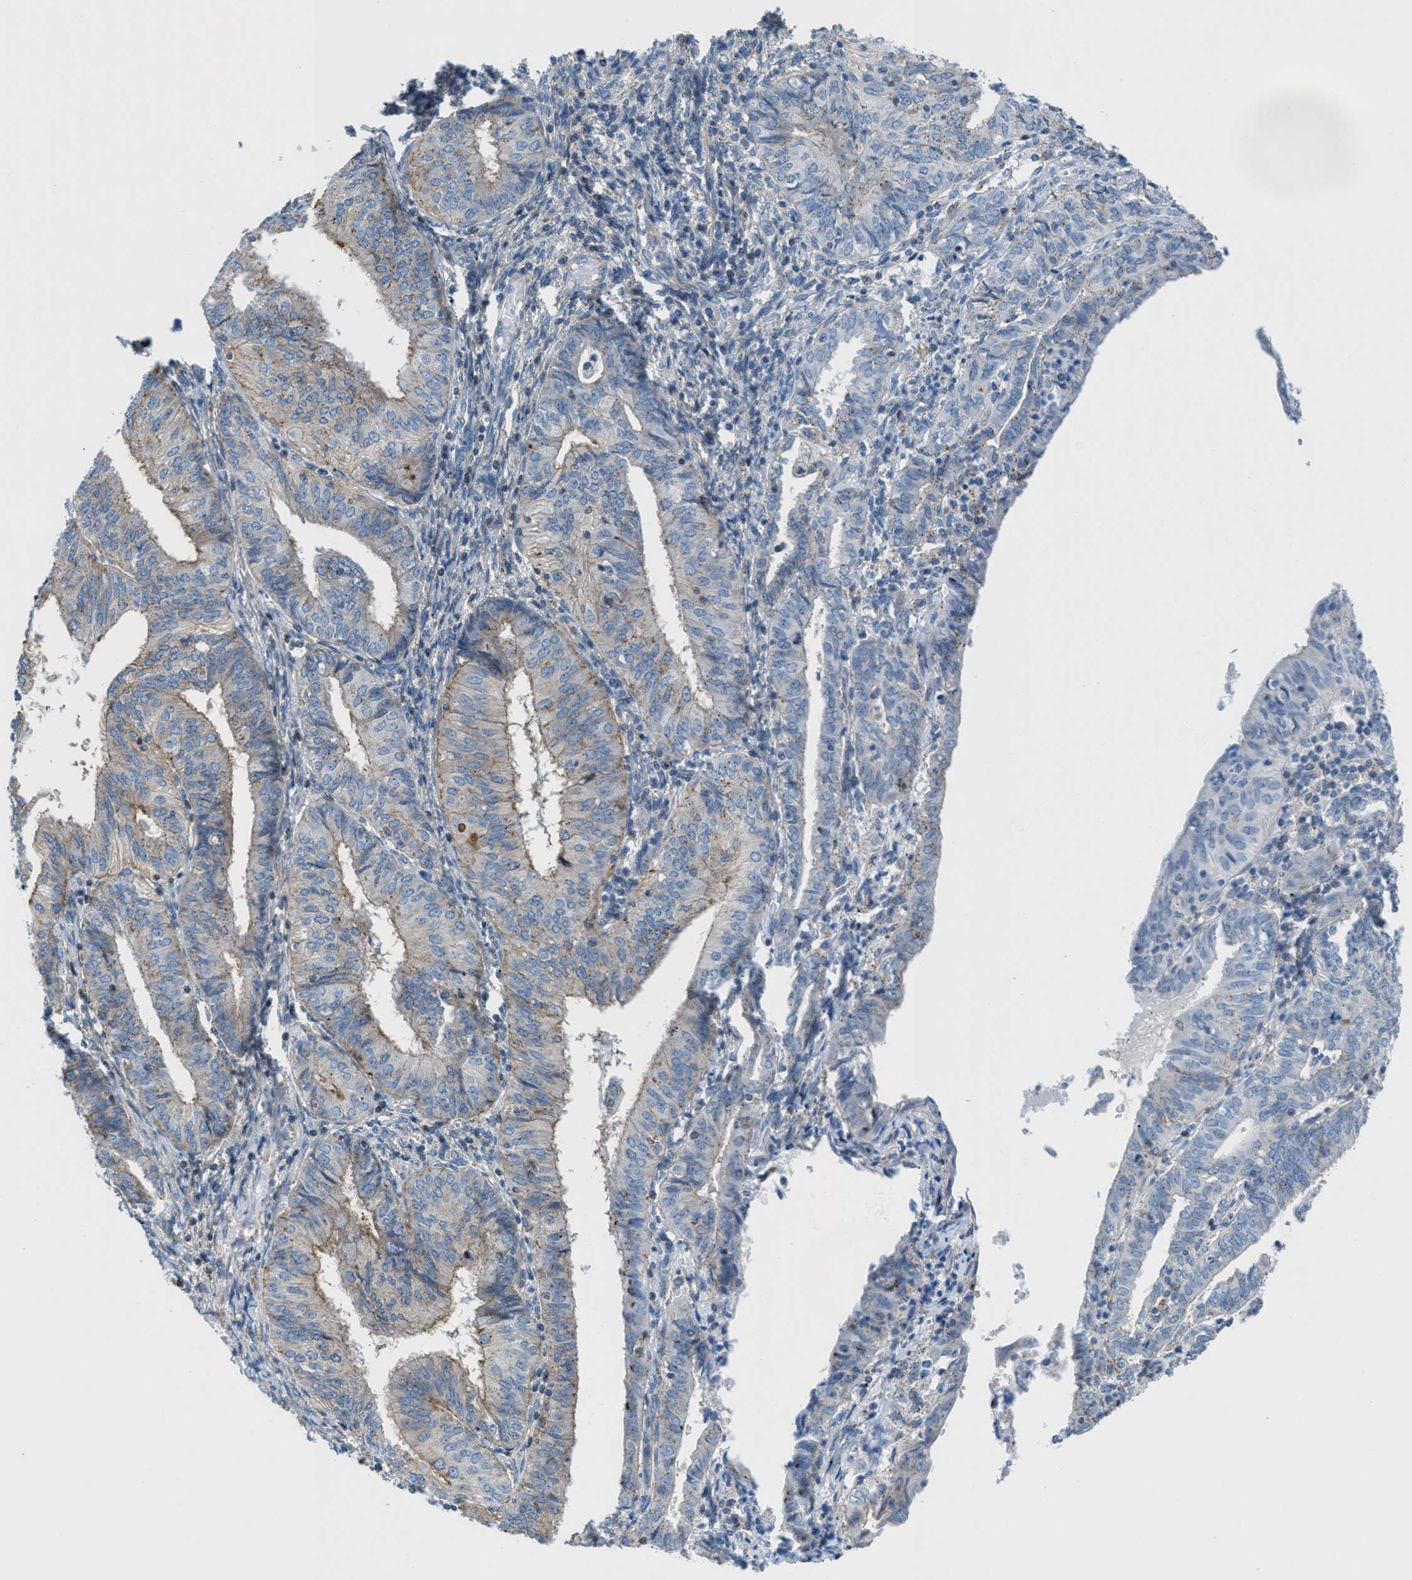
{"staining": {"intensity": "moderate", "quantity": ">75%", "location": "cytoplasmic/membranous"}, "tissue": "endometrial cancer", "cell_type": "Tumor cells", "image_type": "cancer", "snomed": [{"axis": "morphology", "description": "Adenocarcinoma, NOS"}, {"axis": "topography", "description": "Endometrium"}], "caption": "Protein staining of adenocarcinoma (endometrial) tissue reveals moderate cytoplasmic/membranous positivity in about >75% of tumor cells.", "gene": "MFSD13A", "patient": {"sex": "female", "age": 58}}